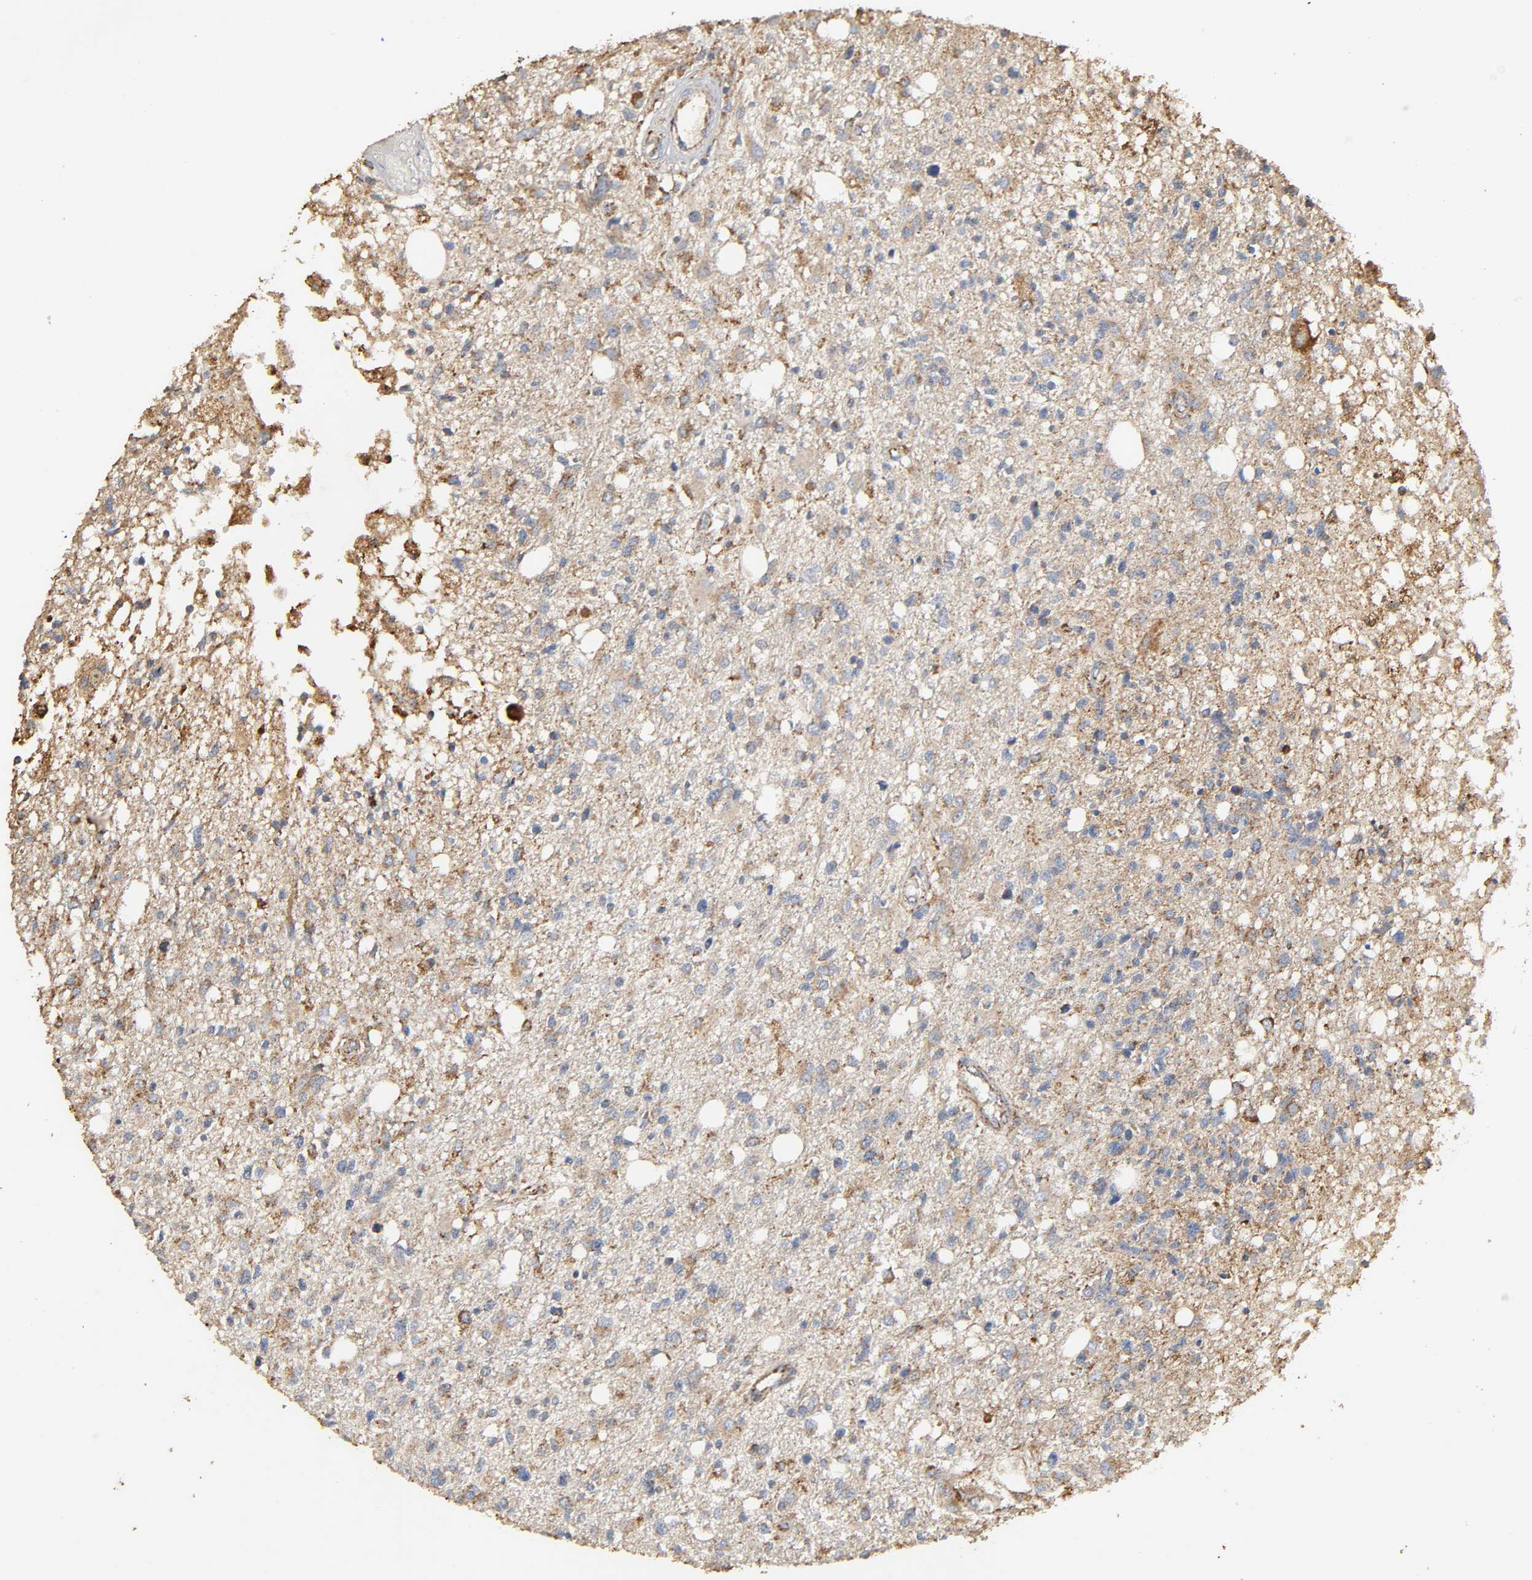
{"staining": {"intensity": "weak", "quantity": ">75%", "location": "cytoplasmic/membranous"}, "tissue": "glioma", "cell_type": "Tumor cells", "image_type": "cancer", "snomed": [{"axis": "morphology", "description": "Glioma, malignant, High grade"}, {"axis": "topography", "description": "Cerebral cortex"}], "caption": "Human glioma stained with a brown dye reveals weak cytoplasmic/membranous positive expression in approximately >75% of tumor cells.", "gene": "NDUFS3", "patient": {"sex": "male", "age": 76}}